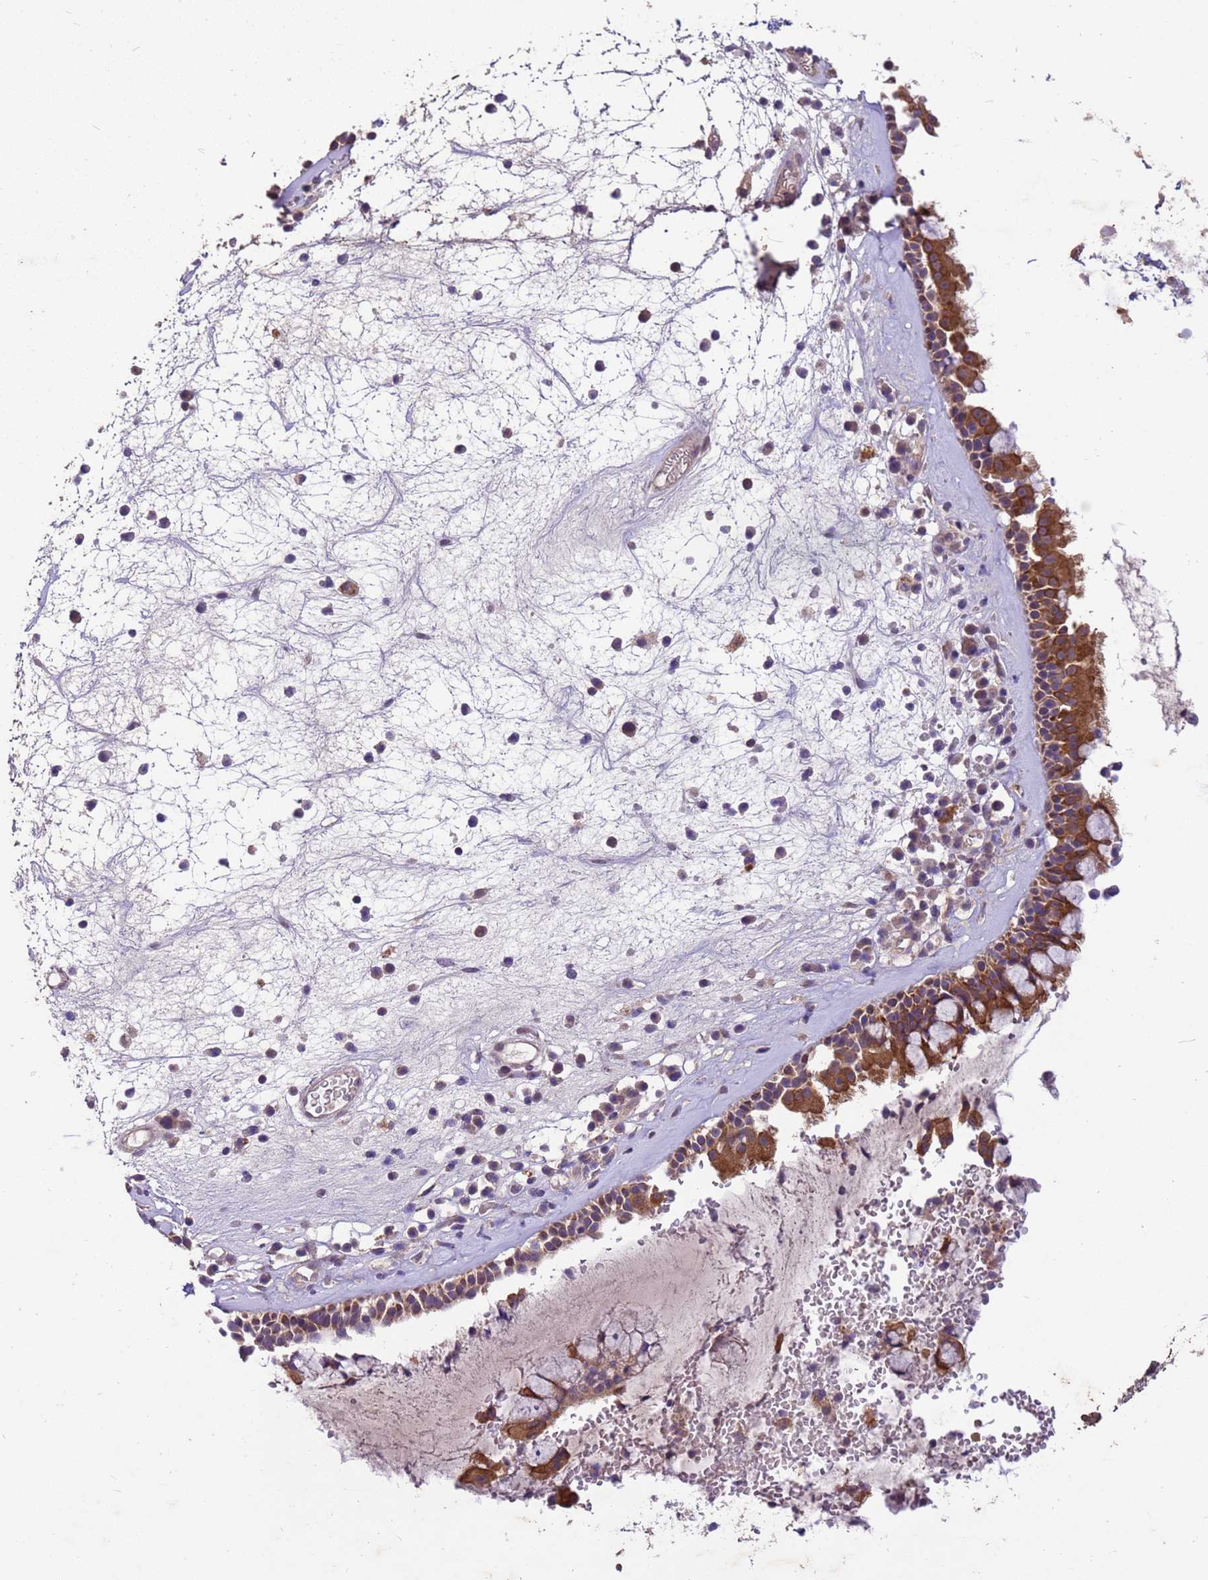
{"staining": {"intensity": "moderate", "quantity": ">75%", "location": "cytoplasmic/membranous"}, "tissue": "nasopharynx", "cell_type": "Respiratory epithelial cells", "image_type": "normal", "snomed": [{"axis": "morphology", "description": "Normal tissue, NOS"}, {"axis": "morphology", "description": "Inflammation, NOS"}, {"axis": "topography", "description": "Nasopharynx"}], "caption": "IHC of unremarkable human nasopharynx displays medium levels of moderate cytoplasmic/membranous positivity in about >75% of respiratory epithelial cells. The staining is performed using DAB (3,3'-diaminobenzidine) brown chromogen to label protein expression. The nuclei are counter-stained blue using hematoxylin.", "gene": "PPP2CA", "patient": {"sex": "male", "age": 70}}